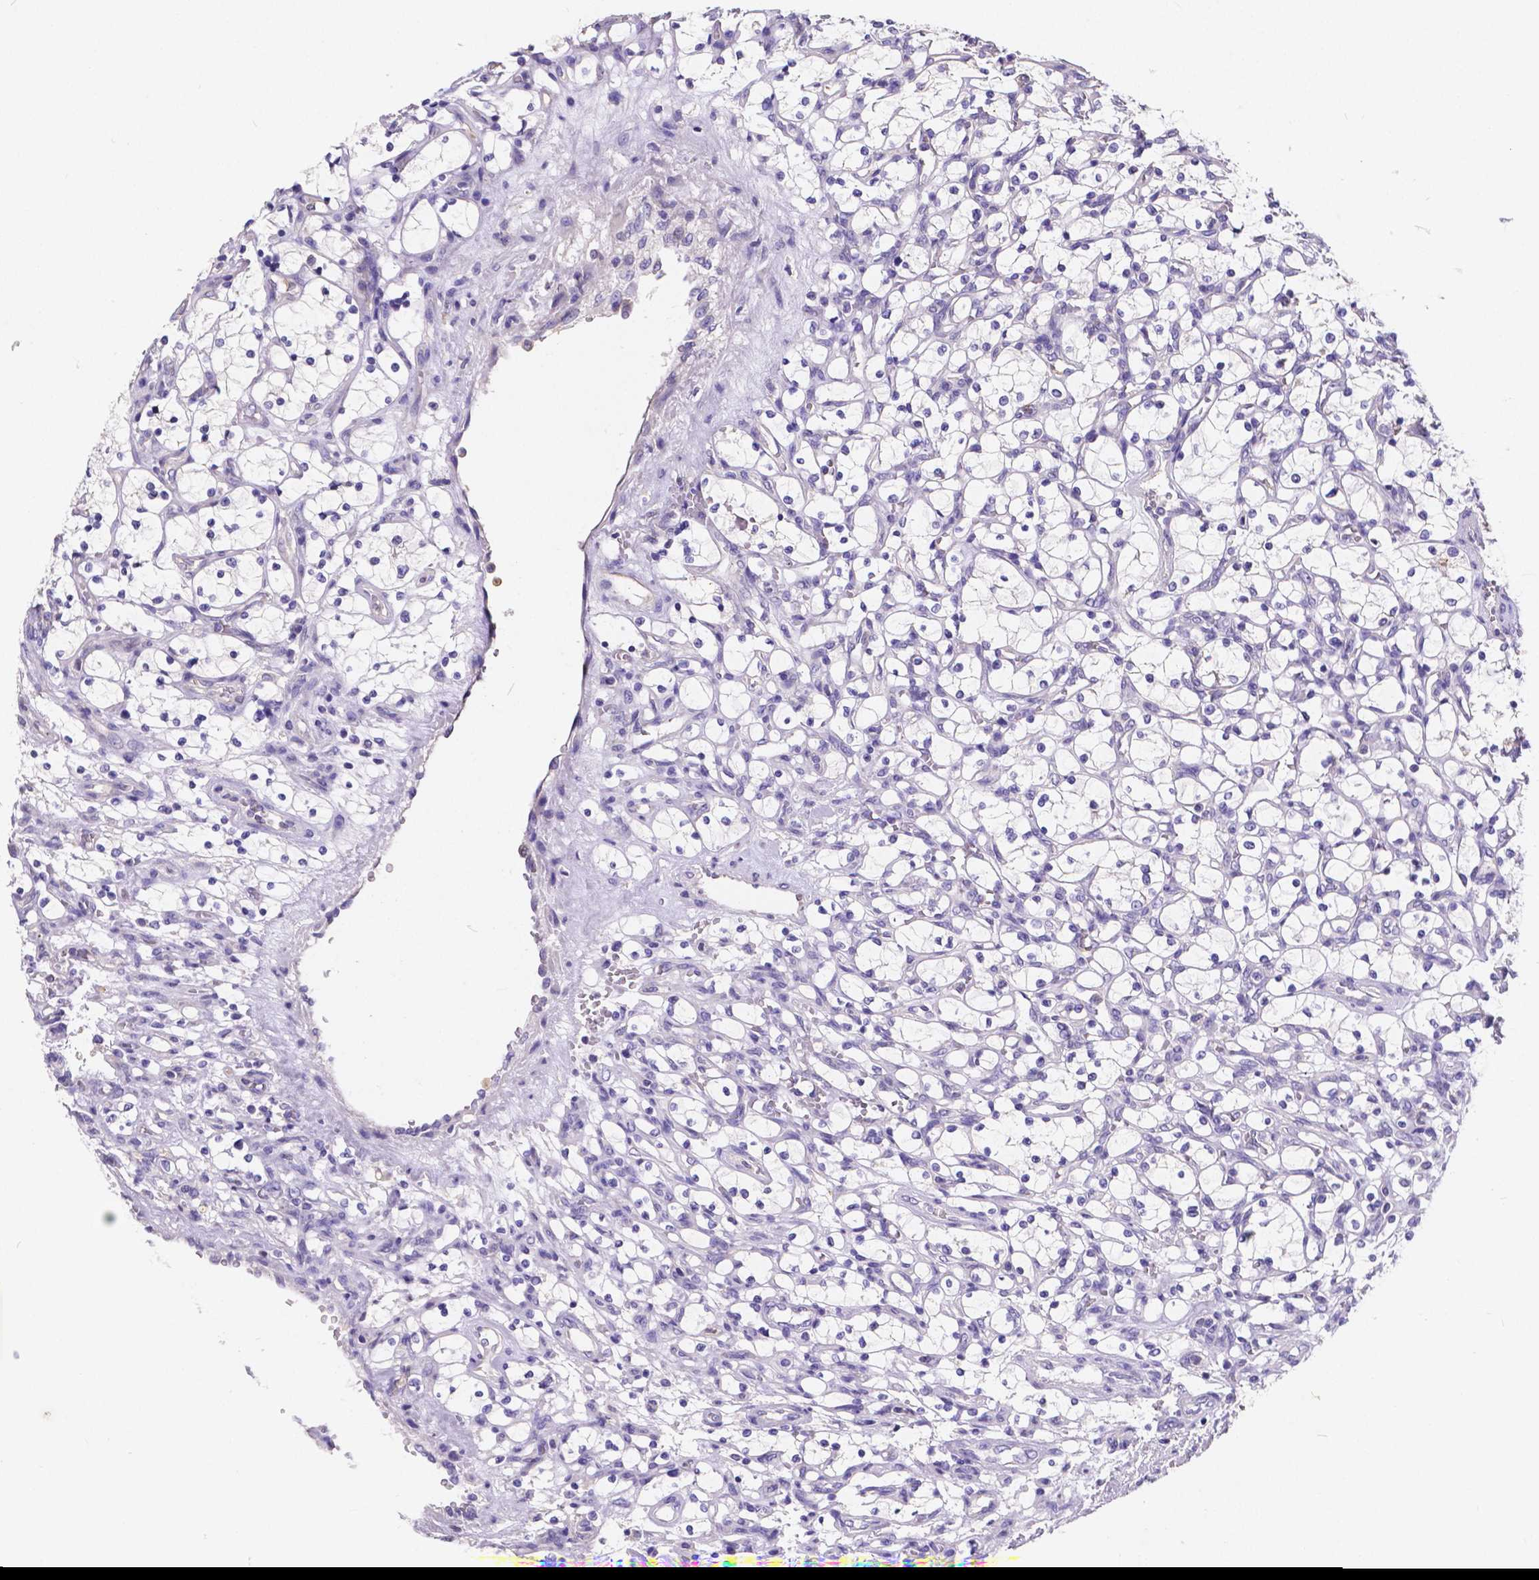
{"staining": {"intensity": "negative", "quantity": "none", "location": "none"}, "tissue": "renal cancer", "cell_type": "Tumor cells", "image_type": "cancer", "snomed": [{"axis": "morphology", "description": "Adenocarcinoma, NOS"}, {"axis": "topography", "description": "Kidney"}], "caption": "Adenocarcinoma (renal) stained for a protein using immunohistochemistry (IHC) demonstrates no expression tumor cells.", "gene": "ATP6V1D", "patient": {"sex": "female", "age": 69}}